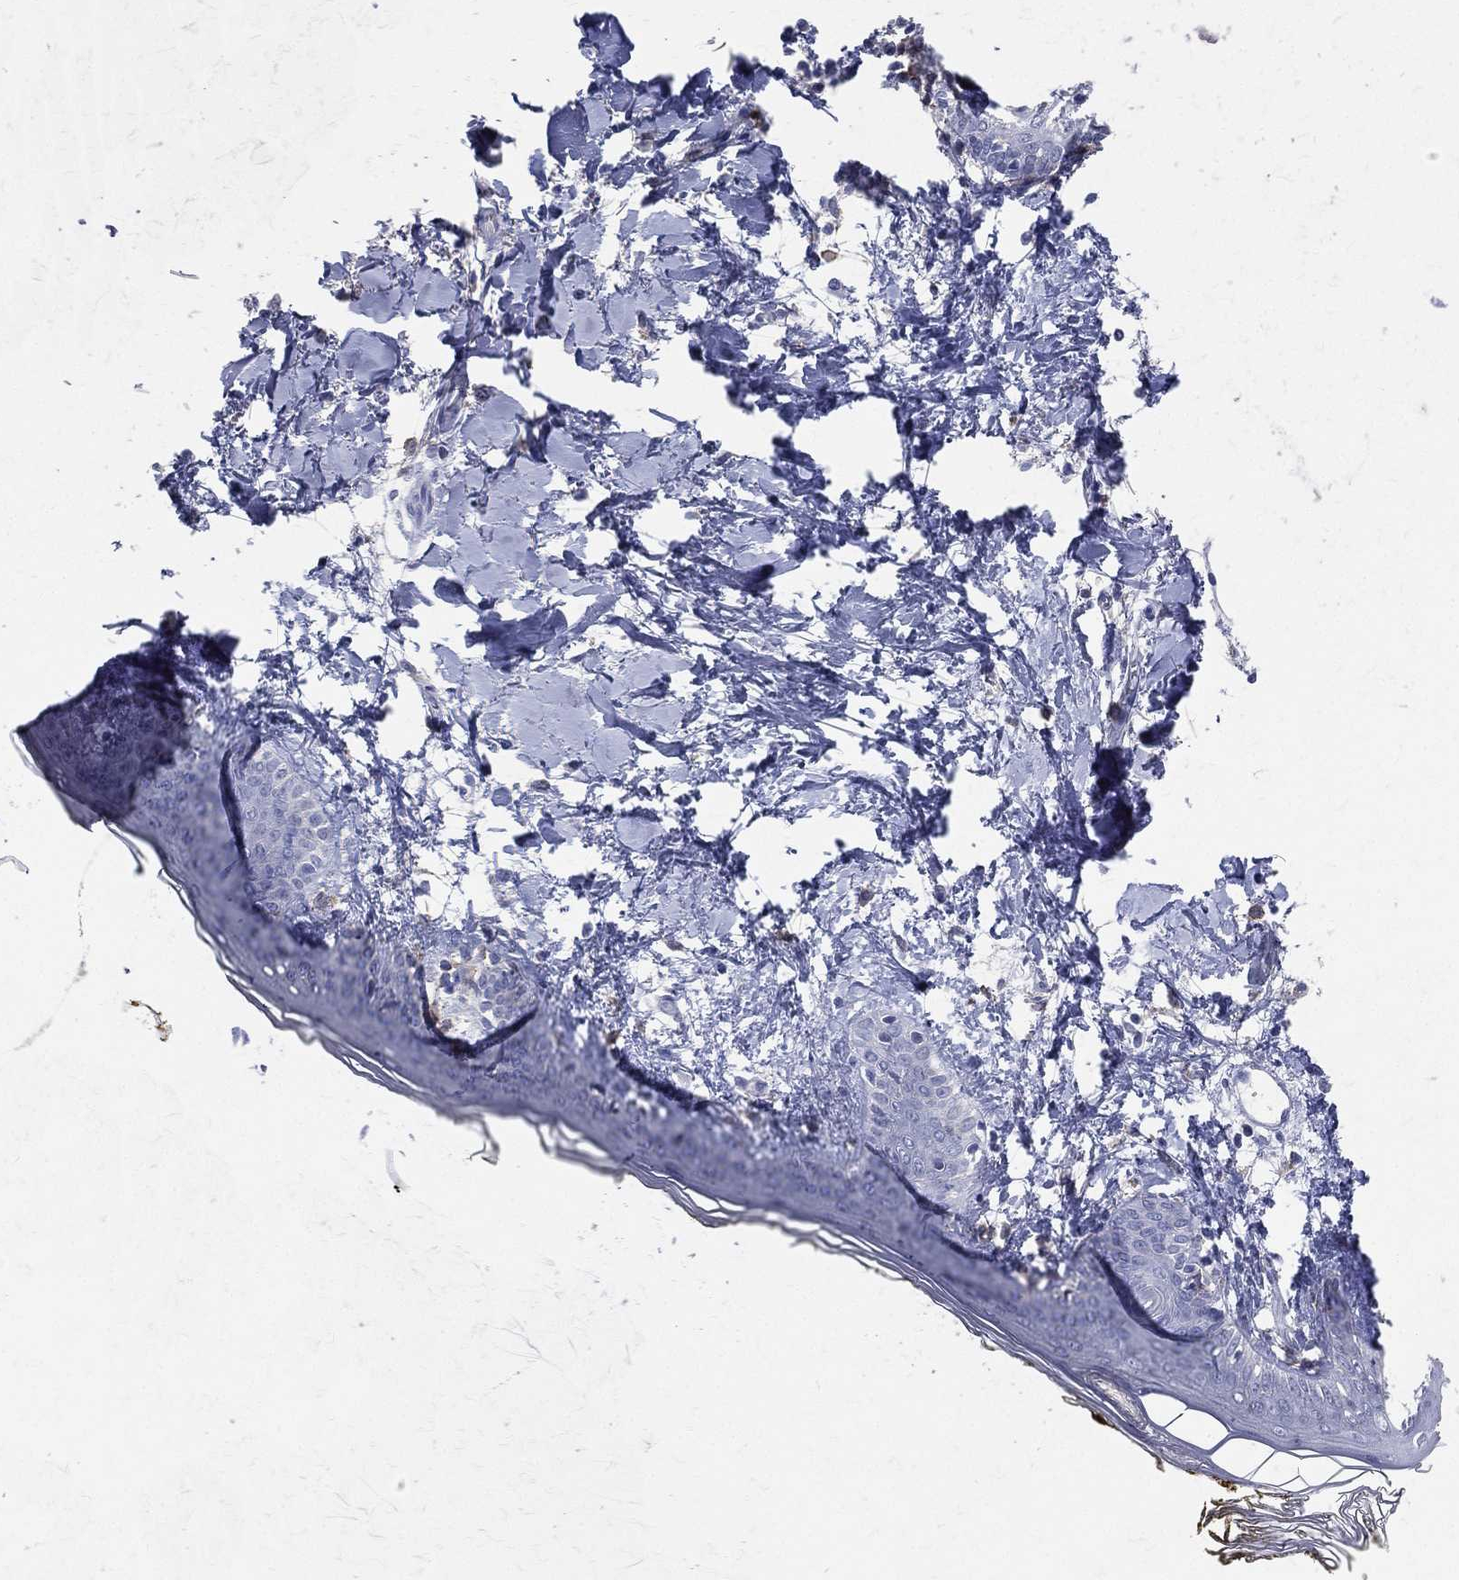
{"staining": {"intensity": "negative", "quantity": "none", "location": "none"}, "tissue": "skin", "cell_type": "Fibroblasts", "image_type": "normal", "snomed": [{"axis": "morphology", "description": "Normal tissue, NOS"}, {"axis": "morphology", "description": "Malignant melanoma, NOS"}, {"axis": "topography", "description": "Skin"}], "caption": "High power microscopy image of an immunohistochemistry micrograph of unremarkable skin, revealing no significant positivity in fibroblasts.", "gene": "CD33", "patient": {"sex": "female", "age": 34}}